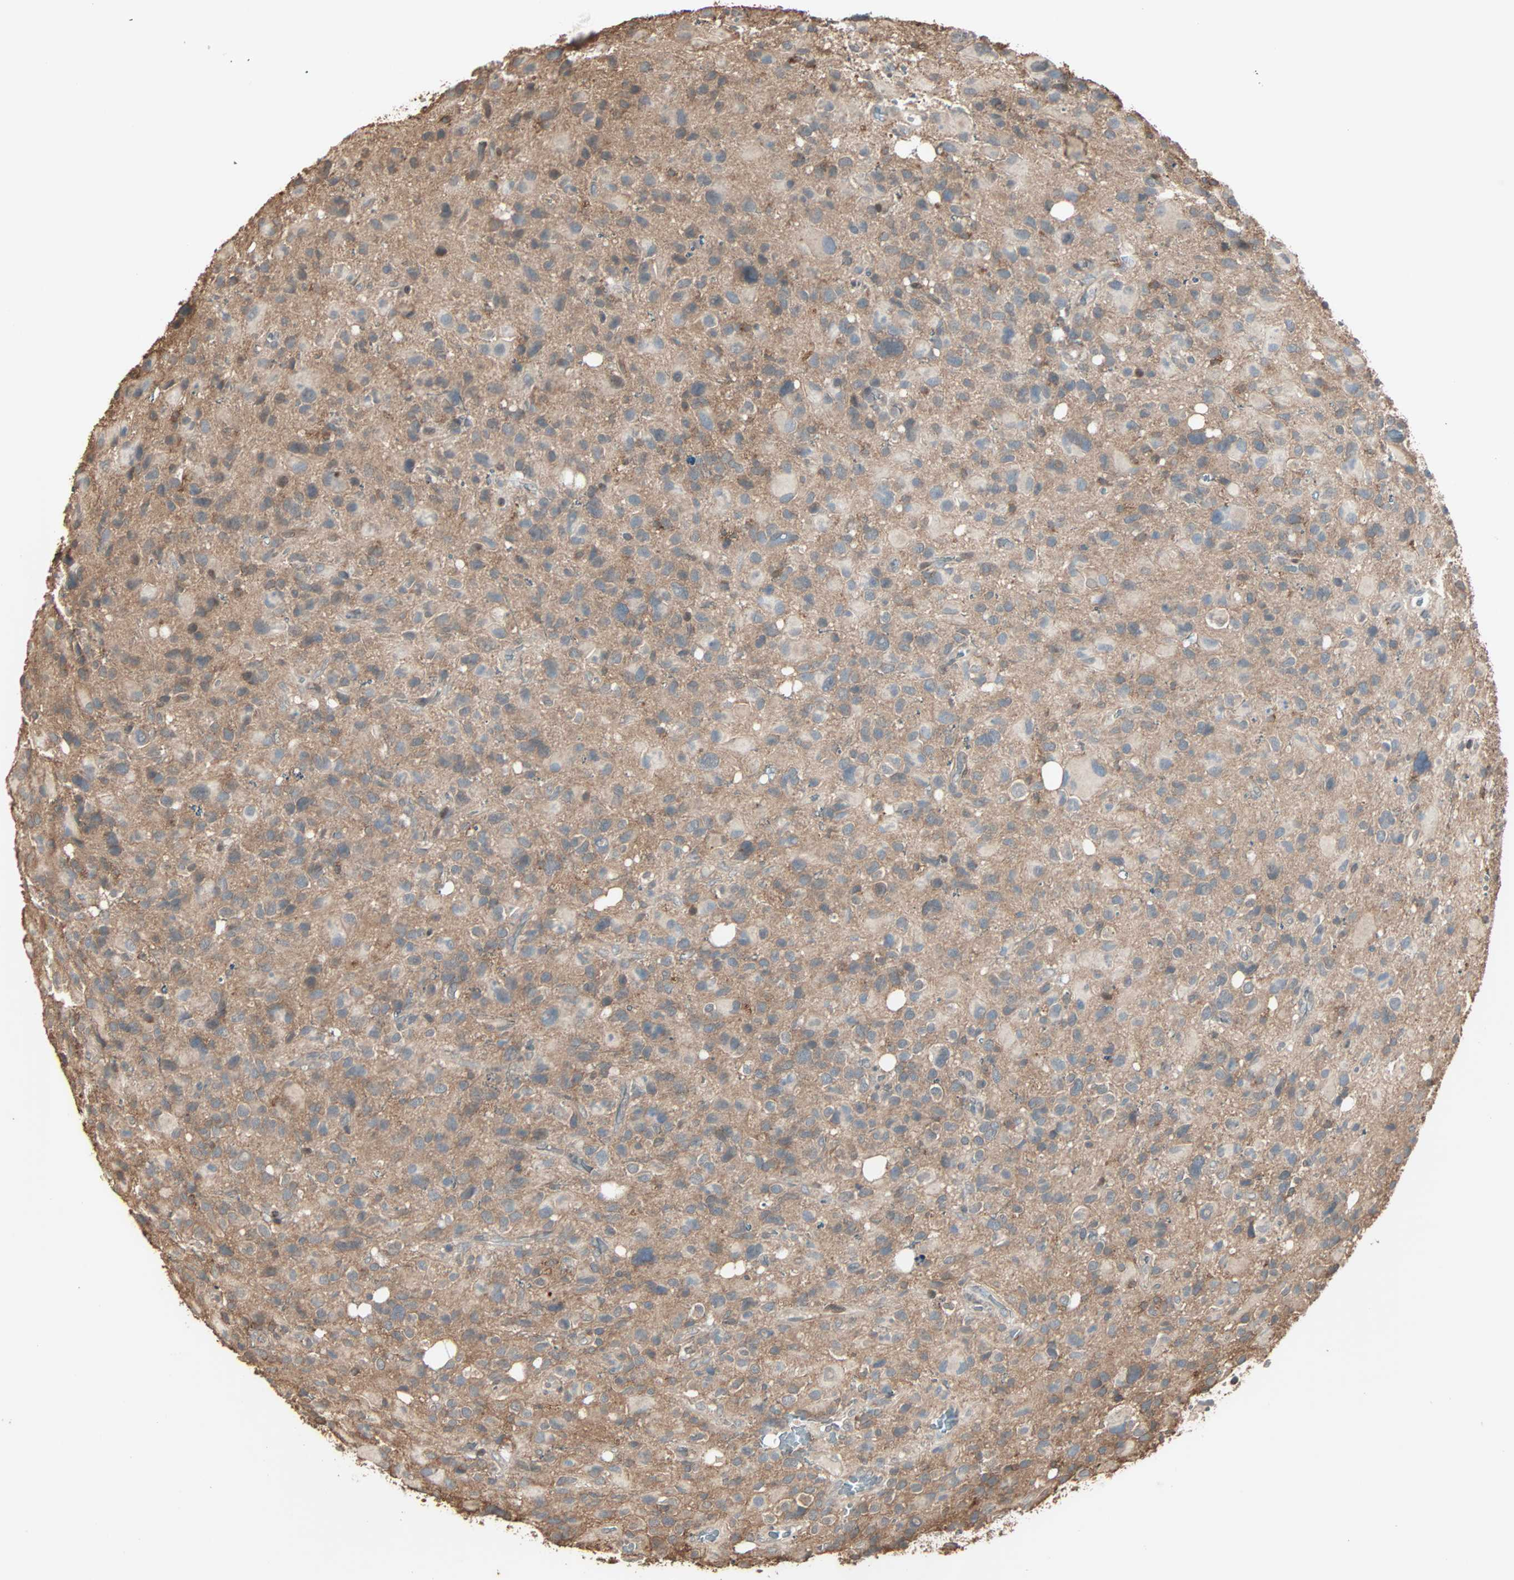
{"staining": {"intensity": "moderate", "quantity": "25%-75%", "location": "cytoplasmic/membranous"}, "tissue": "glioma", "cell_type": "Tumor cells", "image_type": "cancer", "snomed": [{"axis": "morphology", "description": "Glioma, malignant, High grade"}, {"axis": "topography", "description": "Brain"}], "caption": "IHC staining of malignant high-grade glioma, which demonstrates medium levels of moderate cytoplasmic/membranous staining in approximately 25%-75% of tumor cells indicating moderate cytoplasmic/membranous protein positivity. The staining was performed using DAB (3,3'-diaminobenzidine) (brown) for protein detection and nuclei were counterstained in hematoxylin (blue).", "gene": "CALCRL", "patient": {"sex": "male", "age": 48}}